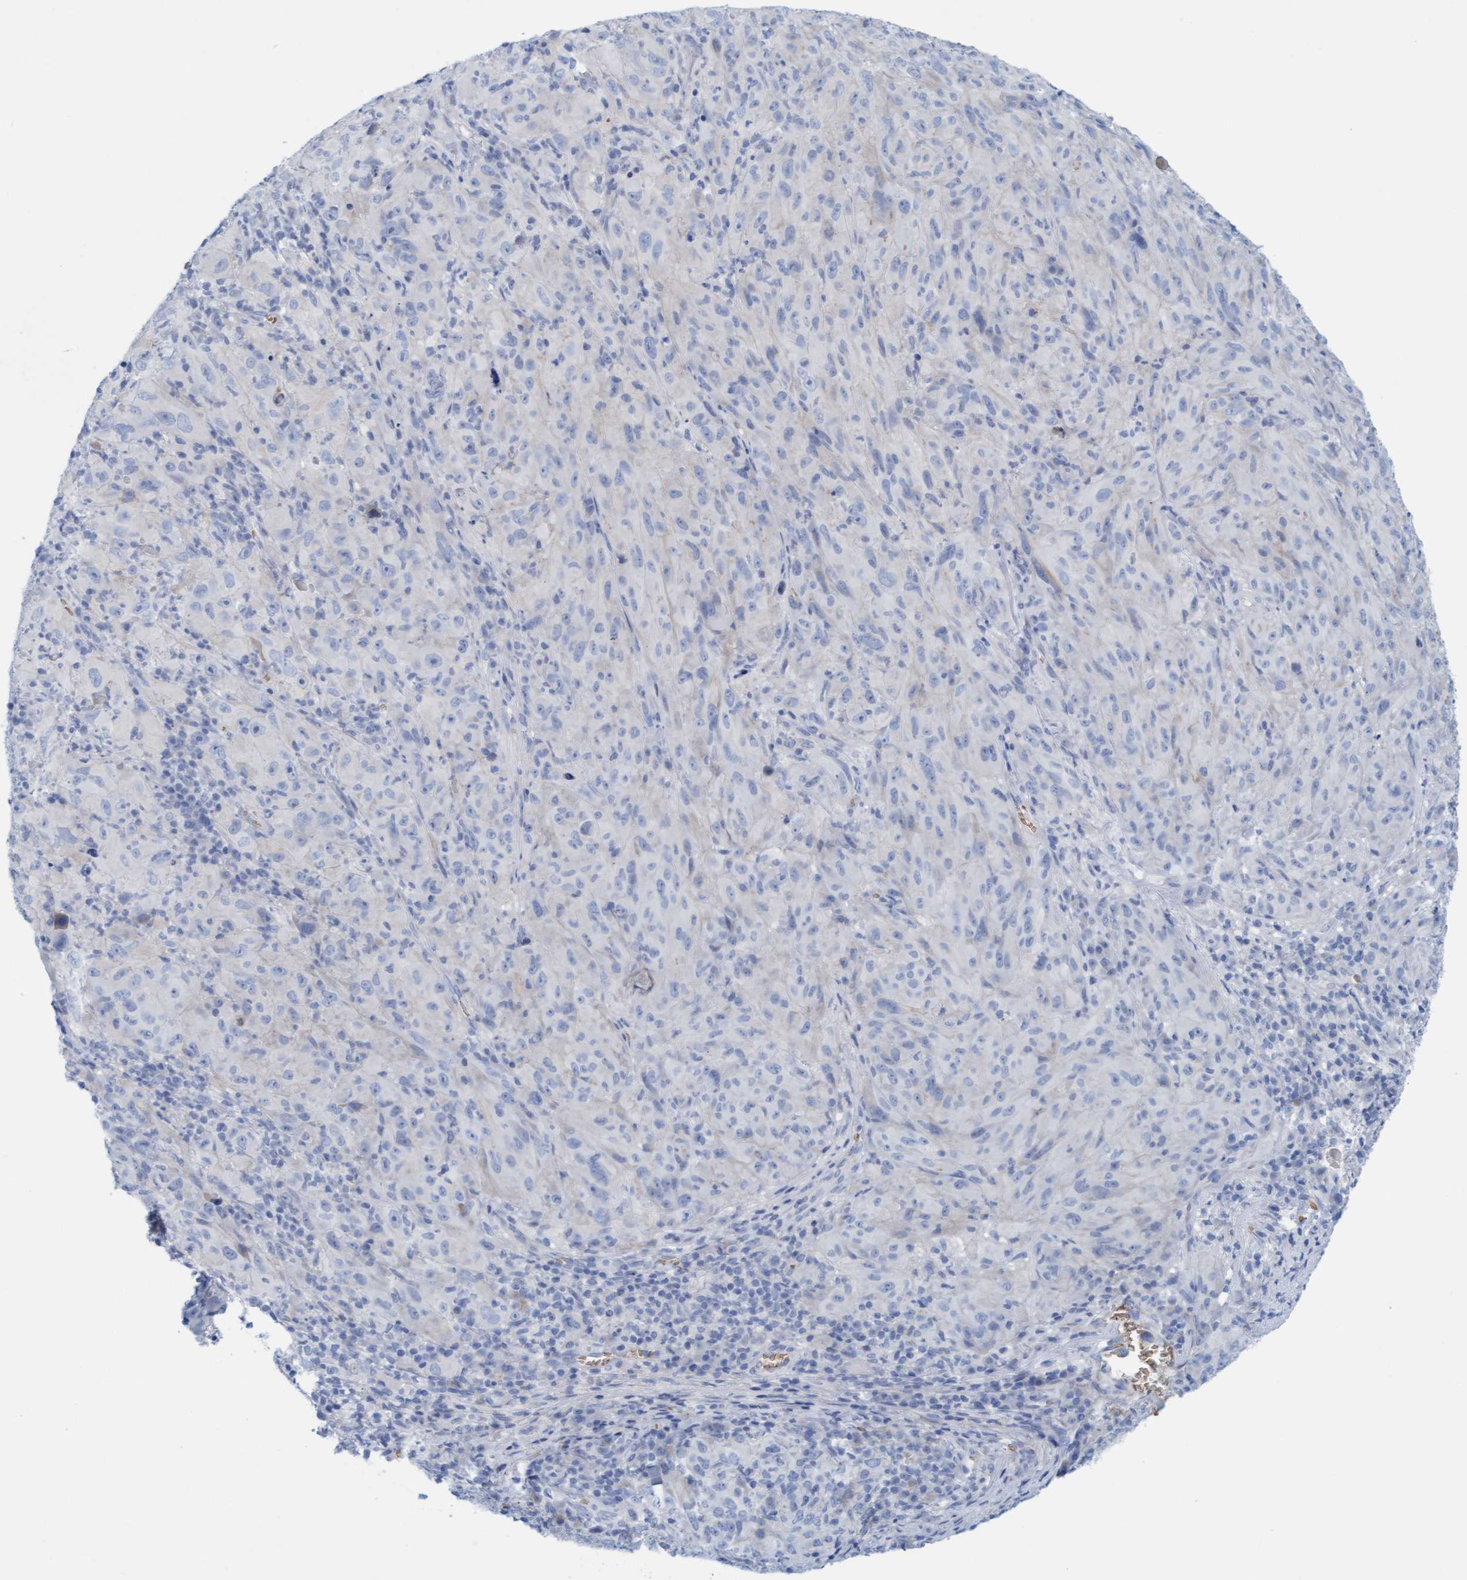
{"staining": {"intensity": "negative", "quantity": "none", "location": "none"}, "tissue": "melanoma", "cell_type": "Tumor cells", "image_type": "cancer", "snomed": [{"axis": "morphology", "description": "Malignant melanoma, NOS"}, {"axis": "topography", "description": "Skin of head"}], "caption": "A micrograph of malignant melanoma stained for a protein exhibits no brown staining in tumor cells.", "gene": "P2RX5", "patient": {"sex": "male", "age": 96}}